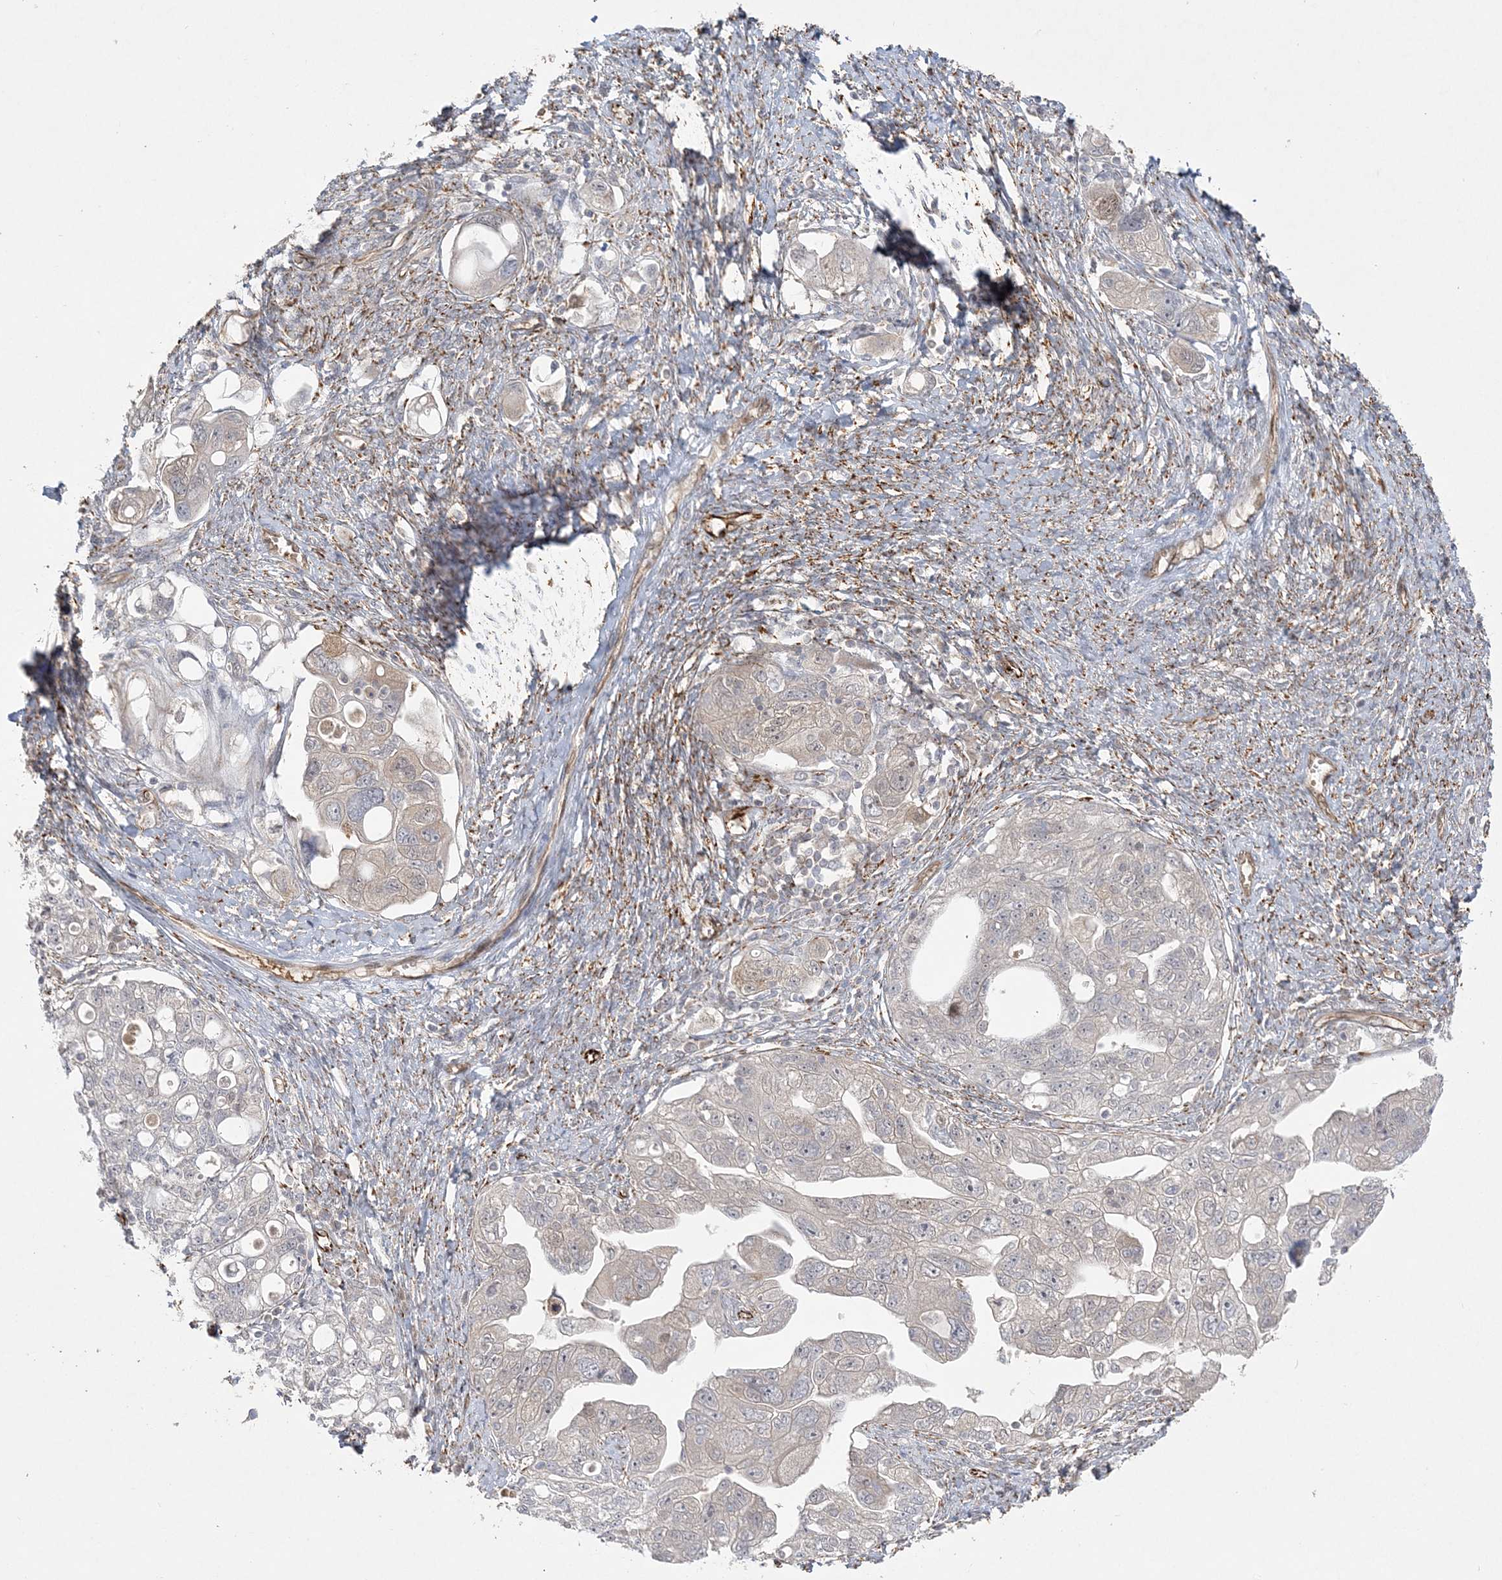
{"staining": {"intensity": "weak", "quantity": "<25%", "location": "cytoplasmic/membranous"}, "tissue": "ovarian cancer", "cell_type": "Tumor cells", "image_type": "cancer", "snomed": [{"axis": "morphology", "description": "Carcinoma, NOS"}, {"axis": "morphology", "description": "Cystadenocarcinoma, serous, NOS"}, {"axis": "topography", "description": "Ovary"}], "caption": "Tumor cells show no significant protein expression in serous cystadenocarcinoma (ovarian). (Brightfield microscopy of DAB (3,3'-diaminobenzidine) IHC at high magnification).", "gene": "INPP1", "patient": {"sex": "female", "age": 69}}